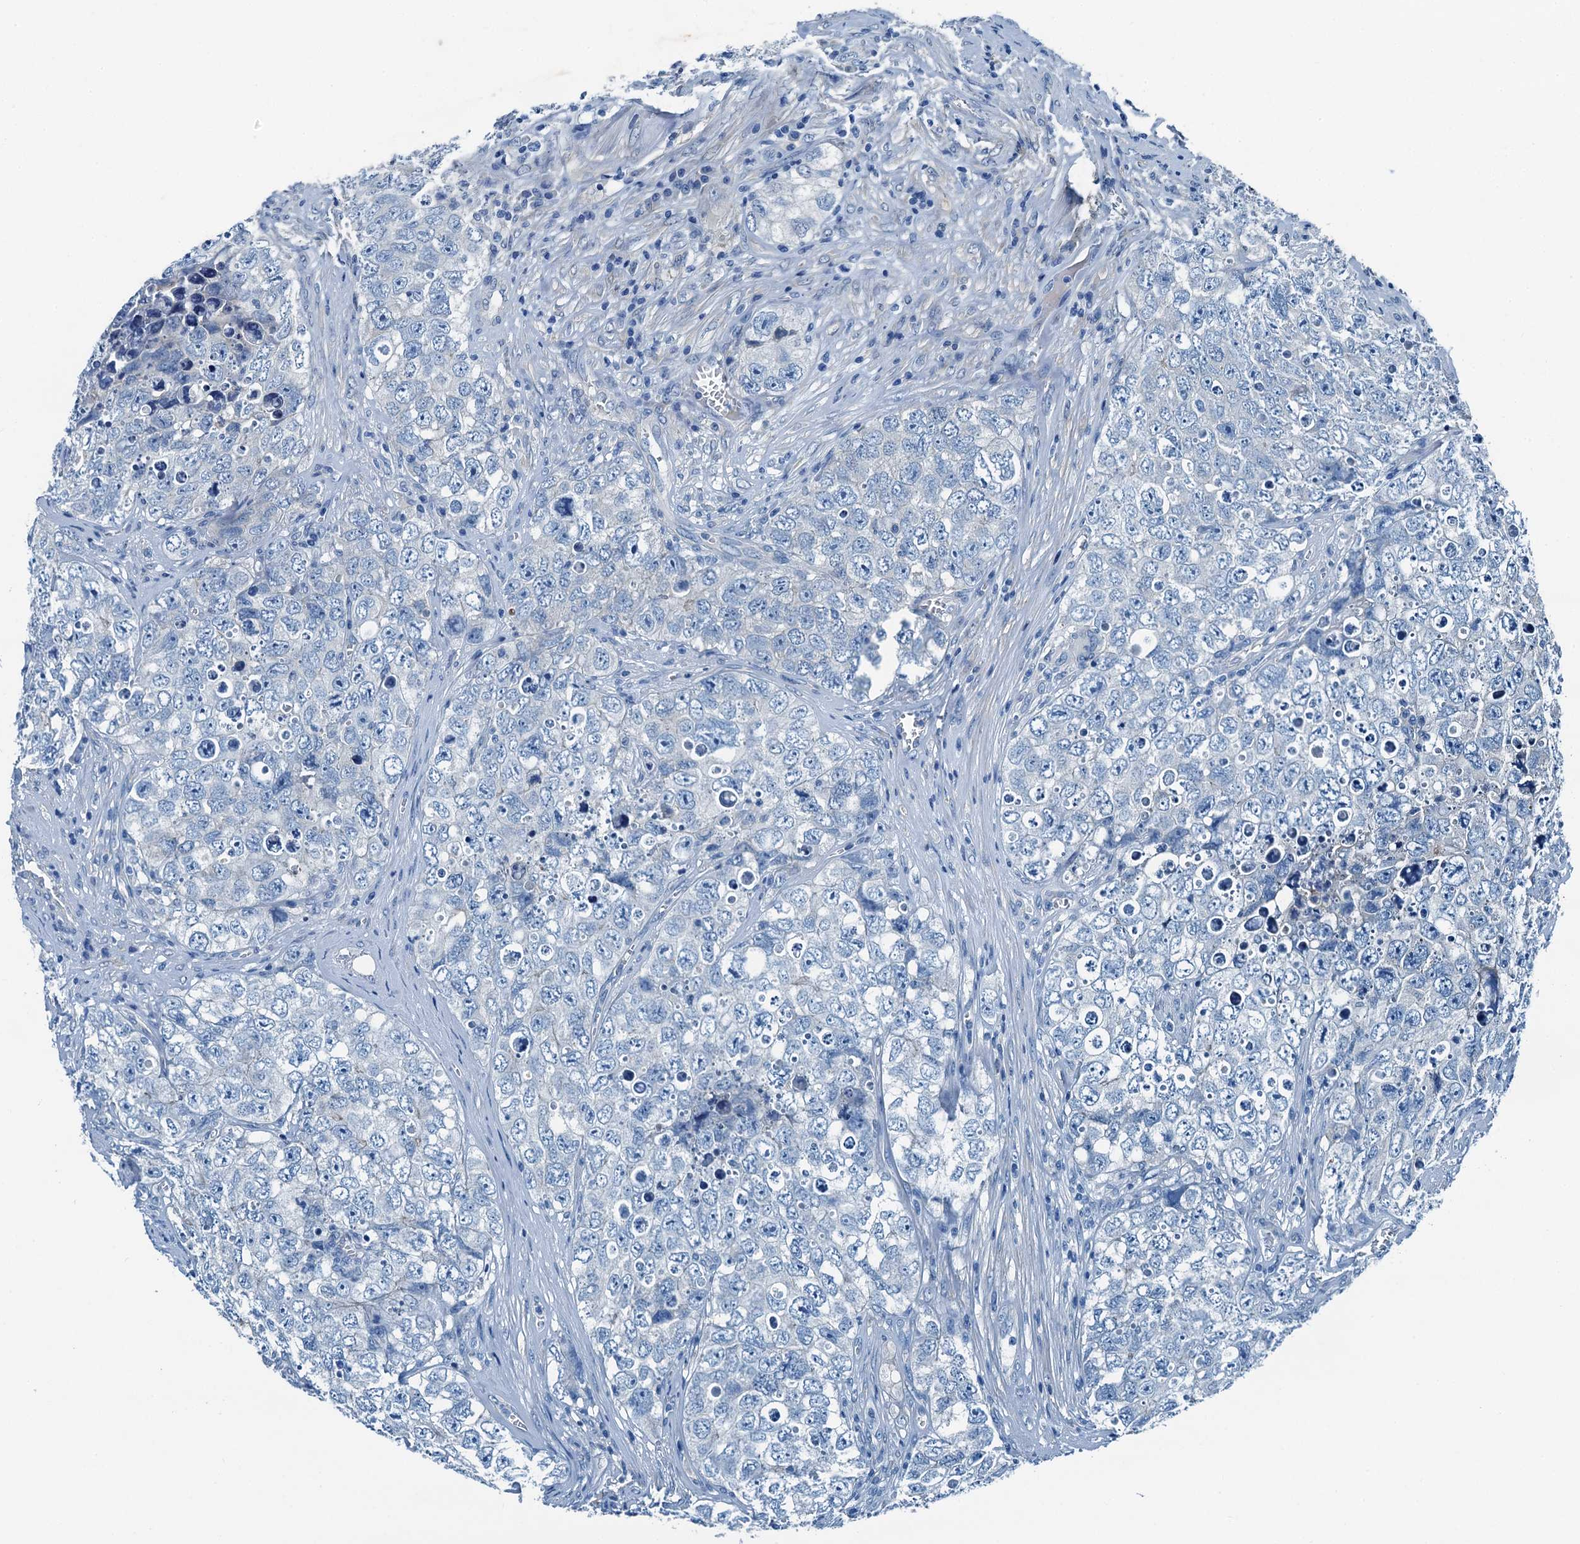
{"staining": {"intensity": "negative", "quantity": "none", "location": "none"}, "tissue": "testis cancer", "cell_type": "Tumor cells", "image_type": "cancer", "snomed": [{"axis": "morphology", "description": "Seminoma, NOS"}, {"axis": "morphology", "description": "Carcinoma, Embryonal, NOS"}, {"axis": "topography", "description": "Testis"}], "caption": "Histopathology image shows no significant protein staining in tumor cells of testis cancer. (DAB immunohistochemistry (IHC) visualized using brightfield microscopy, high magnification).", "gene": "RAB3IL1", "patient": {"sex": "male", "age": 43}}